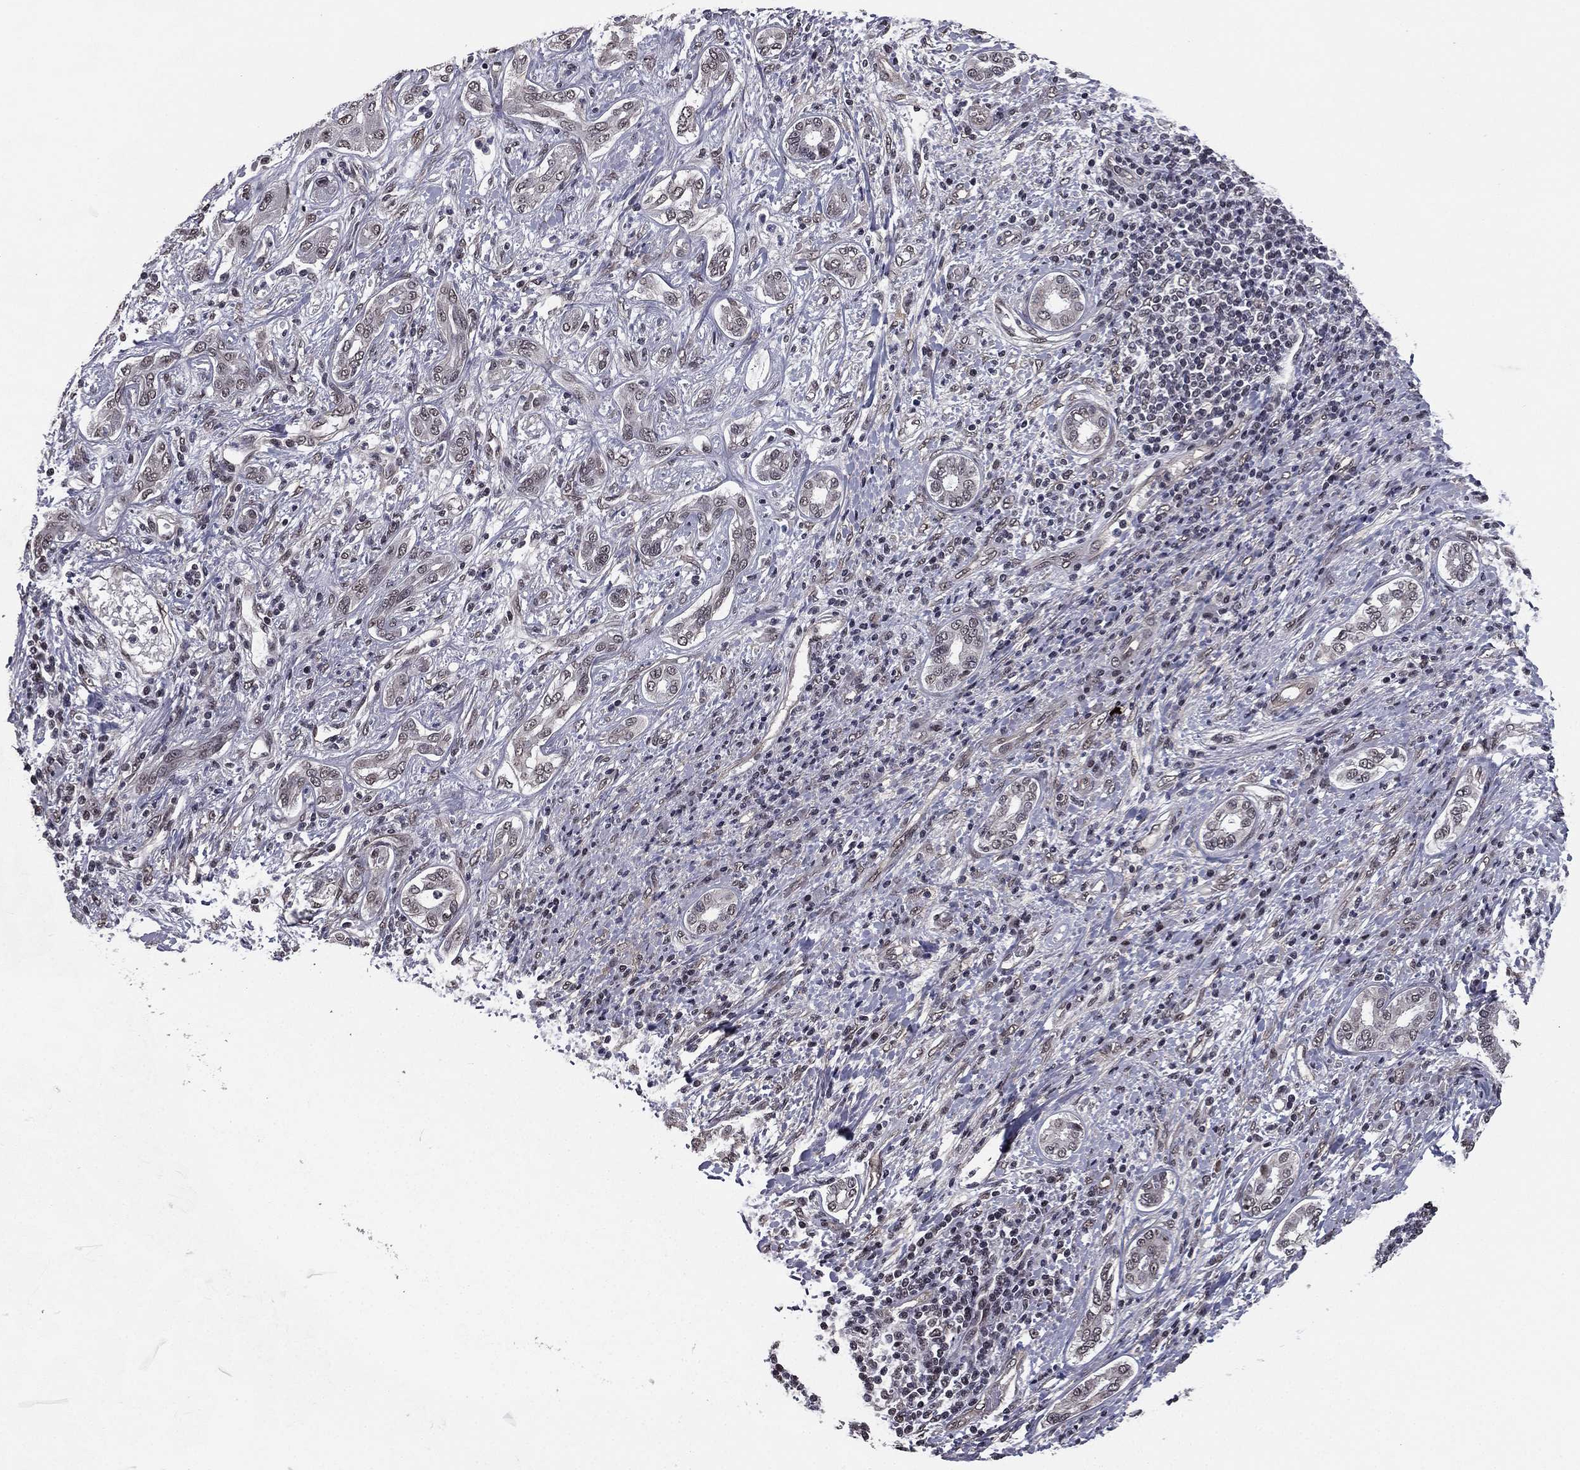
{"staining": {"intensity": "negative", "quantity": "none", "location": "none"}, "tissue": "liver cancer", "cell_type": "Tumor cells", "image_type": "cancer", "snomed": [{"axis": "morphology", "description": "Carcinoma, Hepatocellular, NOS"}, {"axis": "topography", "description": "Liver"}], "caption": "This is an IHC histopathology image of human liver cancer (hepatocellular carcinoma). There is no expression in tumor cells.", "gene": "RARB", "patient": {"sex": "male", "age": 65}}